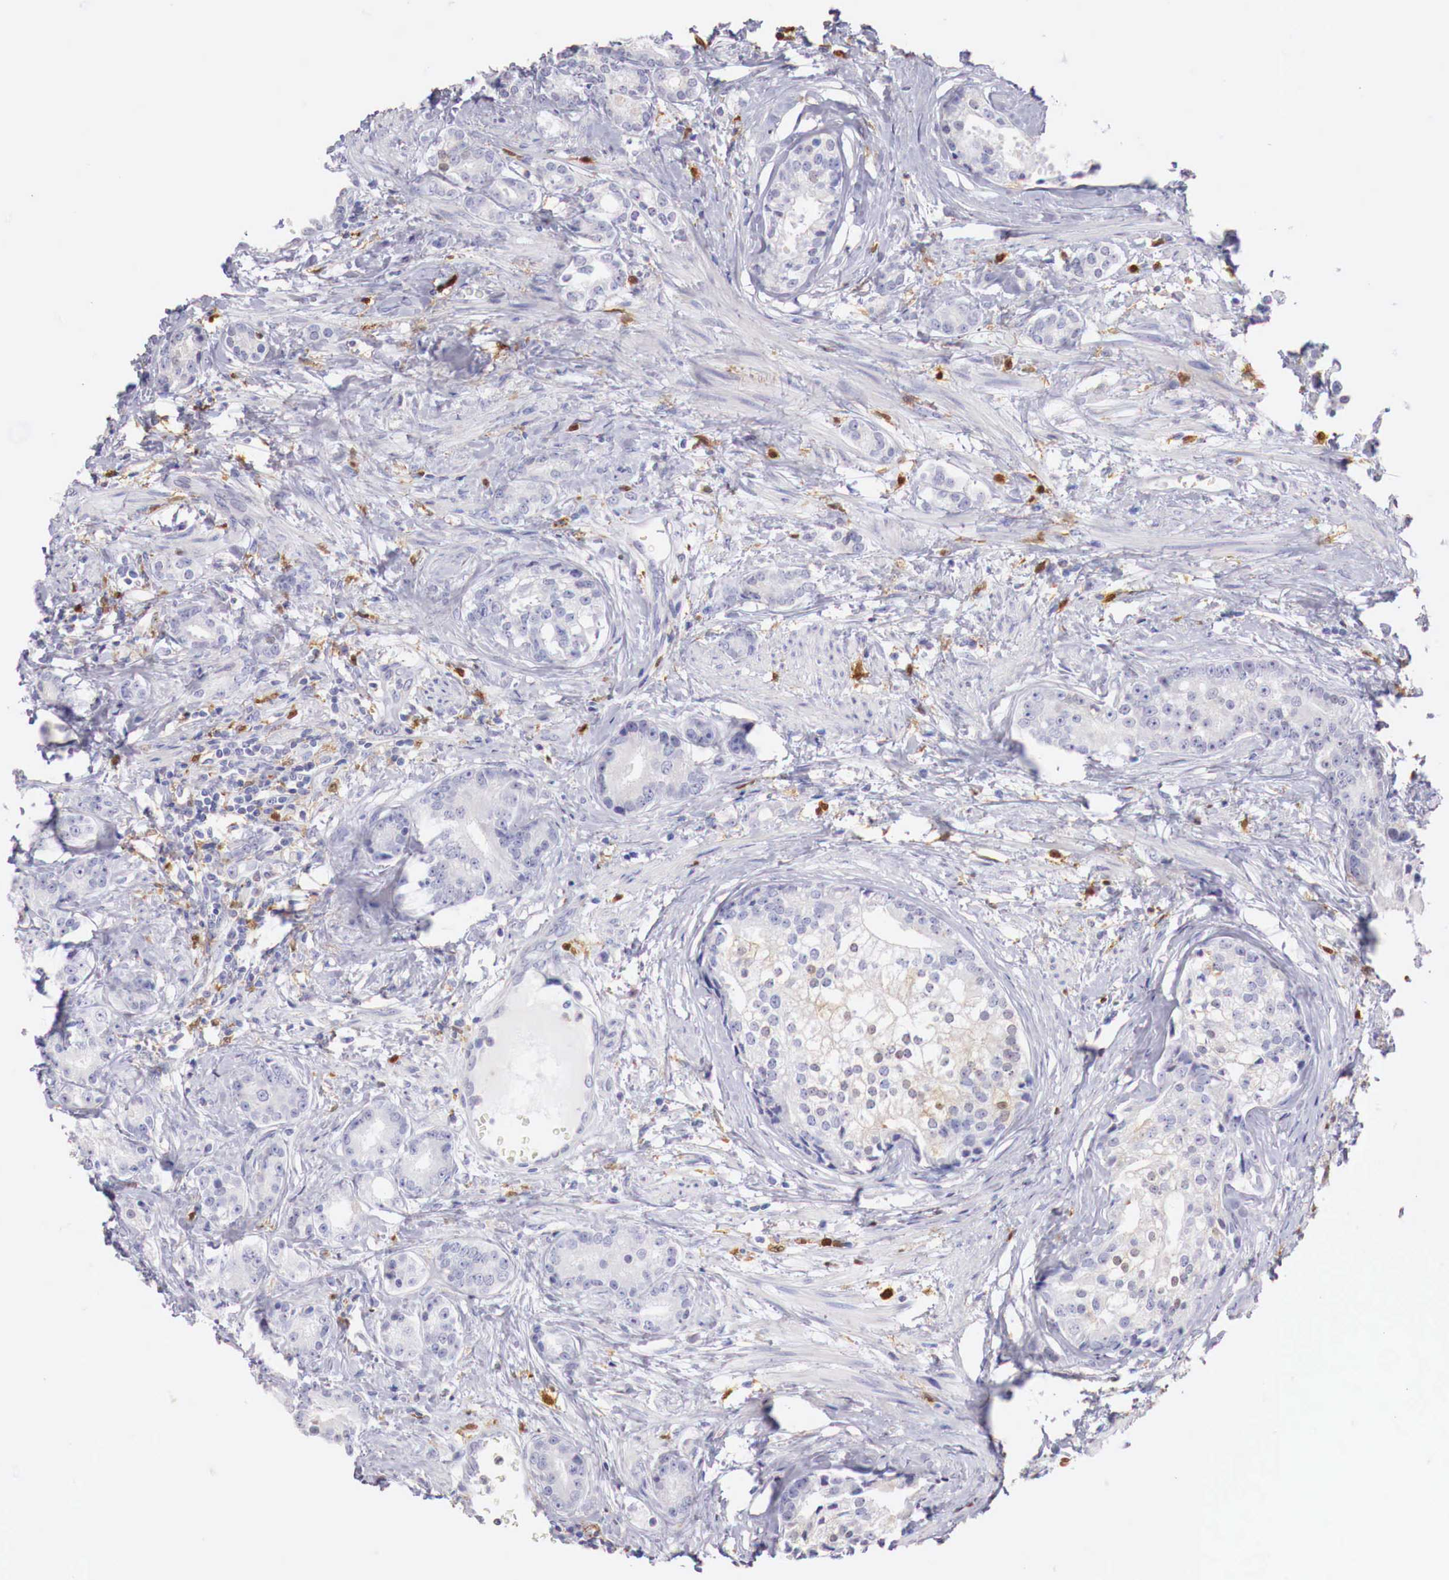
{"staining": {"intensity": "weak", "quantity": "<25%", "location": "nuclear"}, "tissue": "prostate cancer", "cell_type": "Tumor cells", "image_type": "cancer", "snomed": [{"axis": "morphology", "description": "Adenocarcinoma, Medium grade"}, {"axis": "topography", "description": "Prostate"}], "caption": "Prostate adenocarcinoma (medium-grade) was stained to show a protein in brown. There is no significant staining in tumor cells.", "gene": "RENBP", "patient": {"sex": "male", "age": 59}}